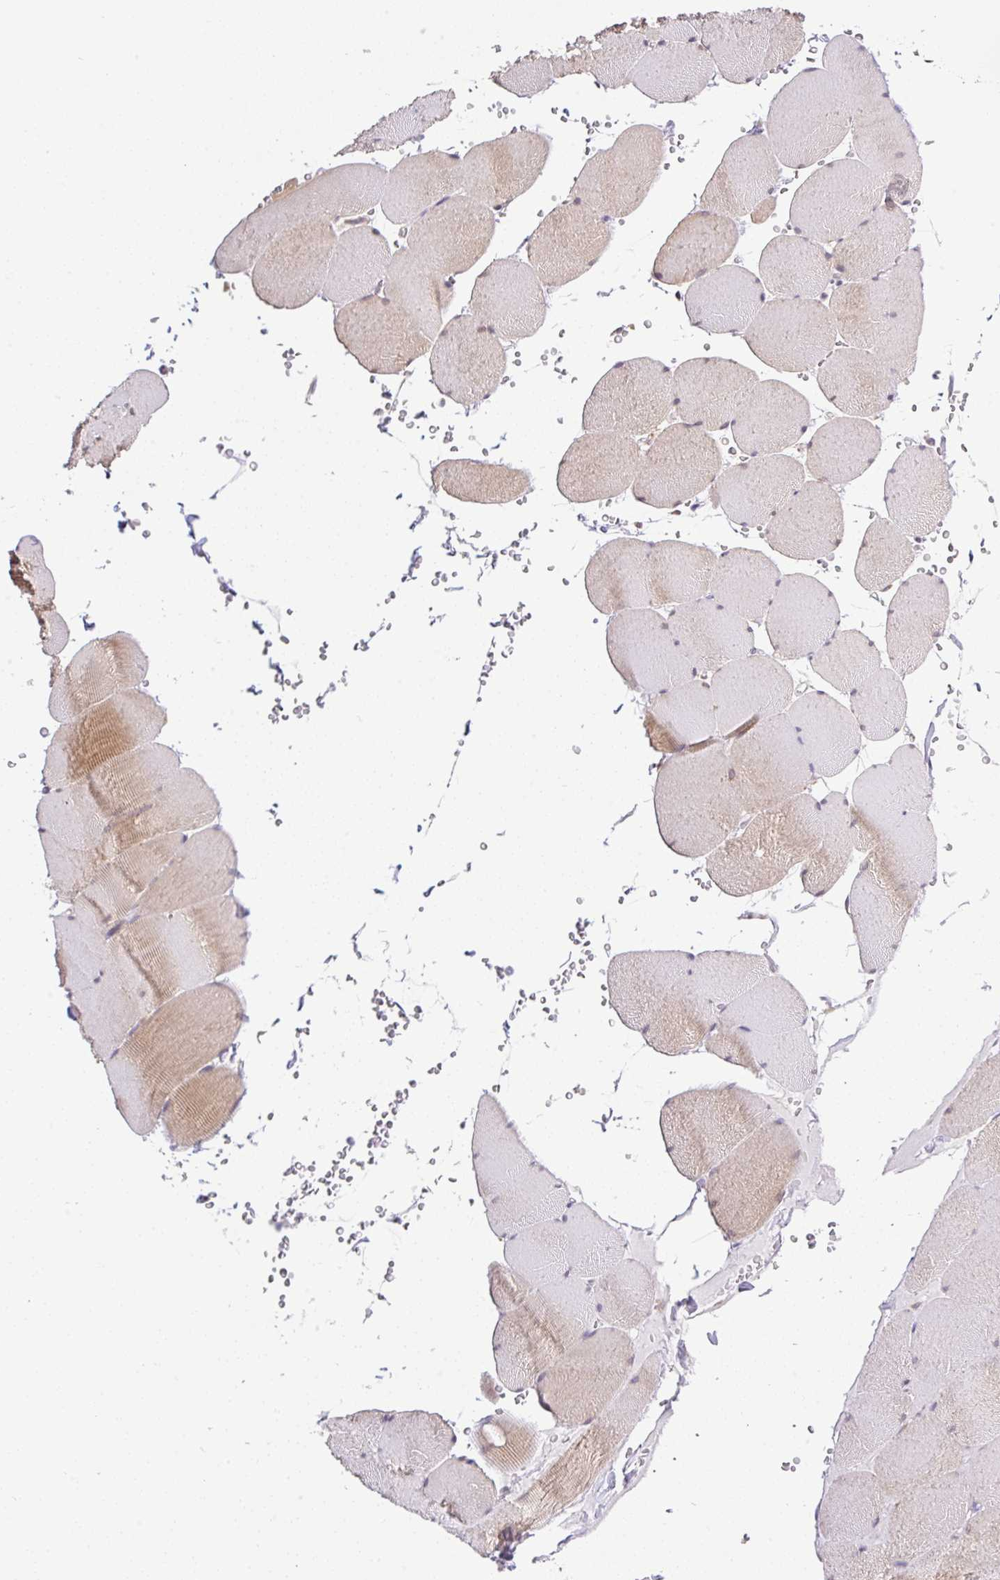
{"staining": {"intensity": "weak", "quantity": "25%-75%", "location": "cytoplasmic/membranous"}, "tissue": "skeletal muscle", "cell_type": "Myocytes", "image_type": "normal", "snomed": [{"axis": "morphology", "description": "Normal tissue, NOS"}, {"axis": "topography", "description": "Skeletal muscle"}, {"axis": "topography", "description": "Head-Neck"}], "caption": "Benign skeletal muscle displays weak cytoplasmic/membranous expression in approximately 25%-75% of myocytes, visualized by immunohistochemistry. (Stains: DAB in brown, nuclei in blue, Microscopy: brightfield microscopy at high magnification).", "gene": "CAMK2A", "patient": {"sex": "male", "age": 66}}